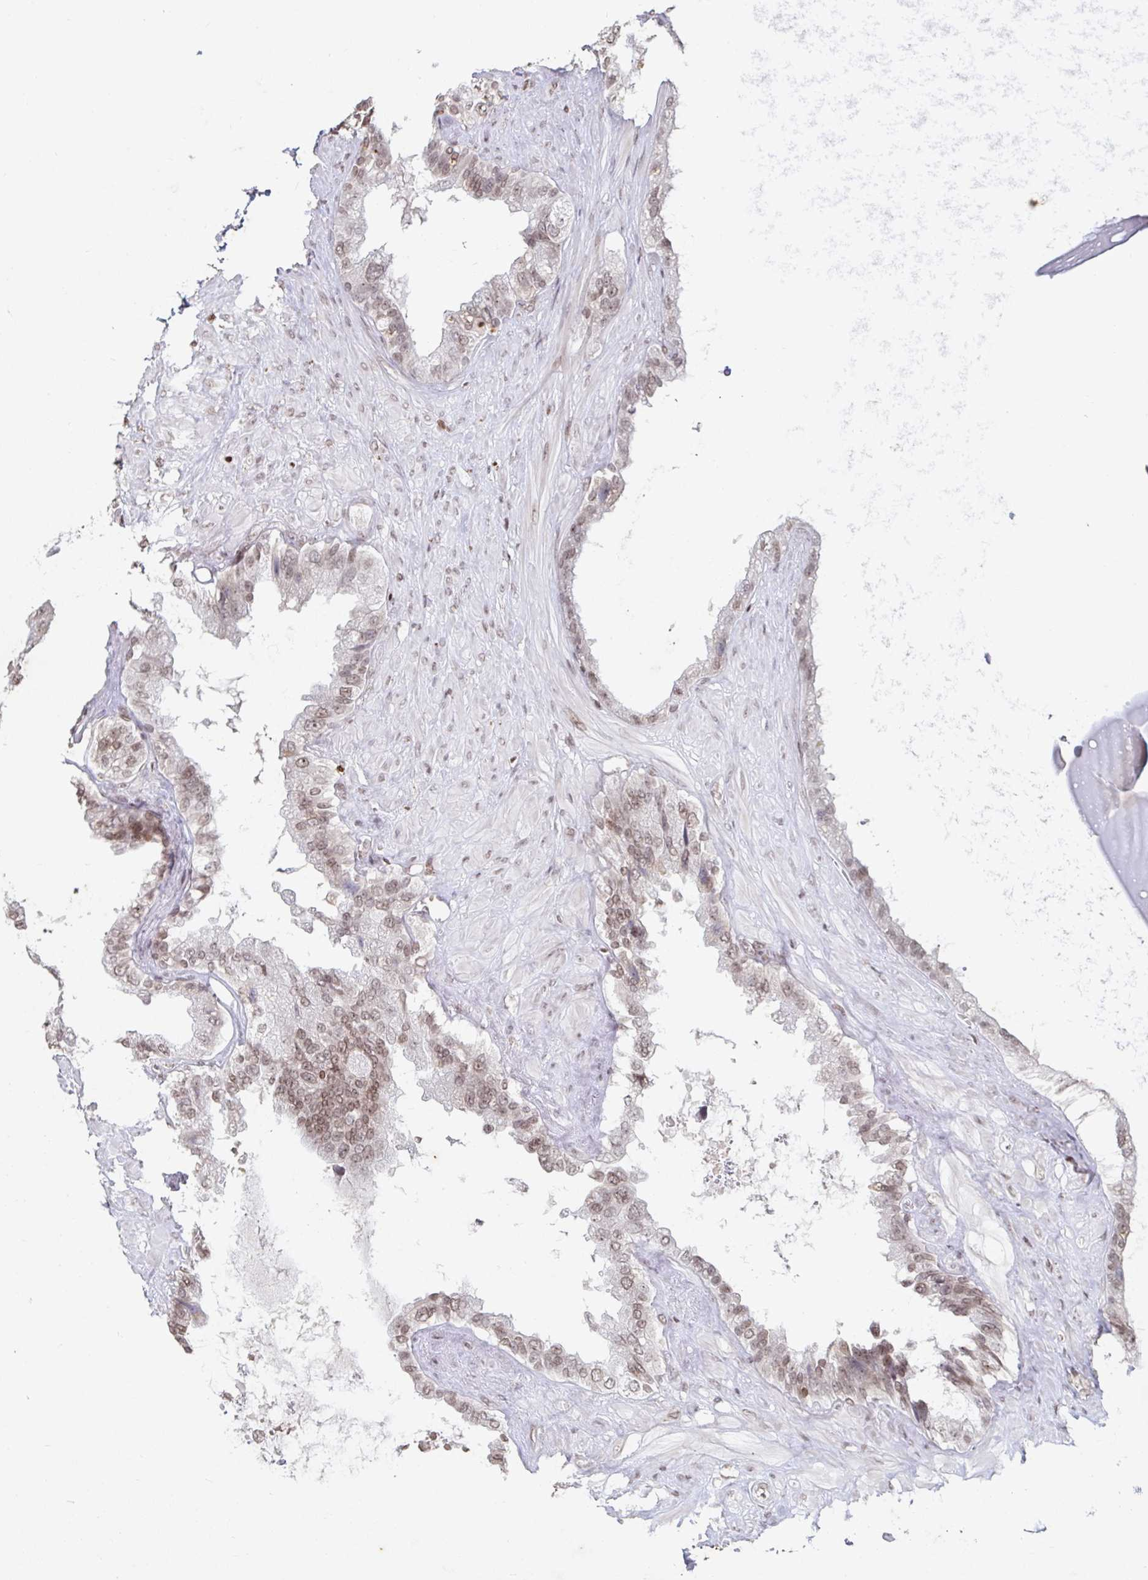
{"staining": {"intensity": "moderate", "quantity": ">75%", "location": "nuclear"}, "tissue": "seminal vesicle", "cell_type": "Glandular cells", "image_type": "normal", "snomed": [{"axis": "morphology", "description": "Normal tissue, NOS"}, {"axis": "topography", "description": "Seminal veicle"}, {"axis": "topography", "description": "Peripheral nerve tissue"}], "caption": "Moderate nuclear expression is seen in approximately >75% of glandular cells in benign seminal vesicle.", "gene": "C19orf53", "patient": {"sex": "male", "age": 76}}